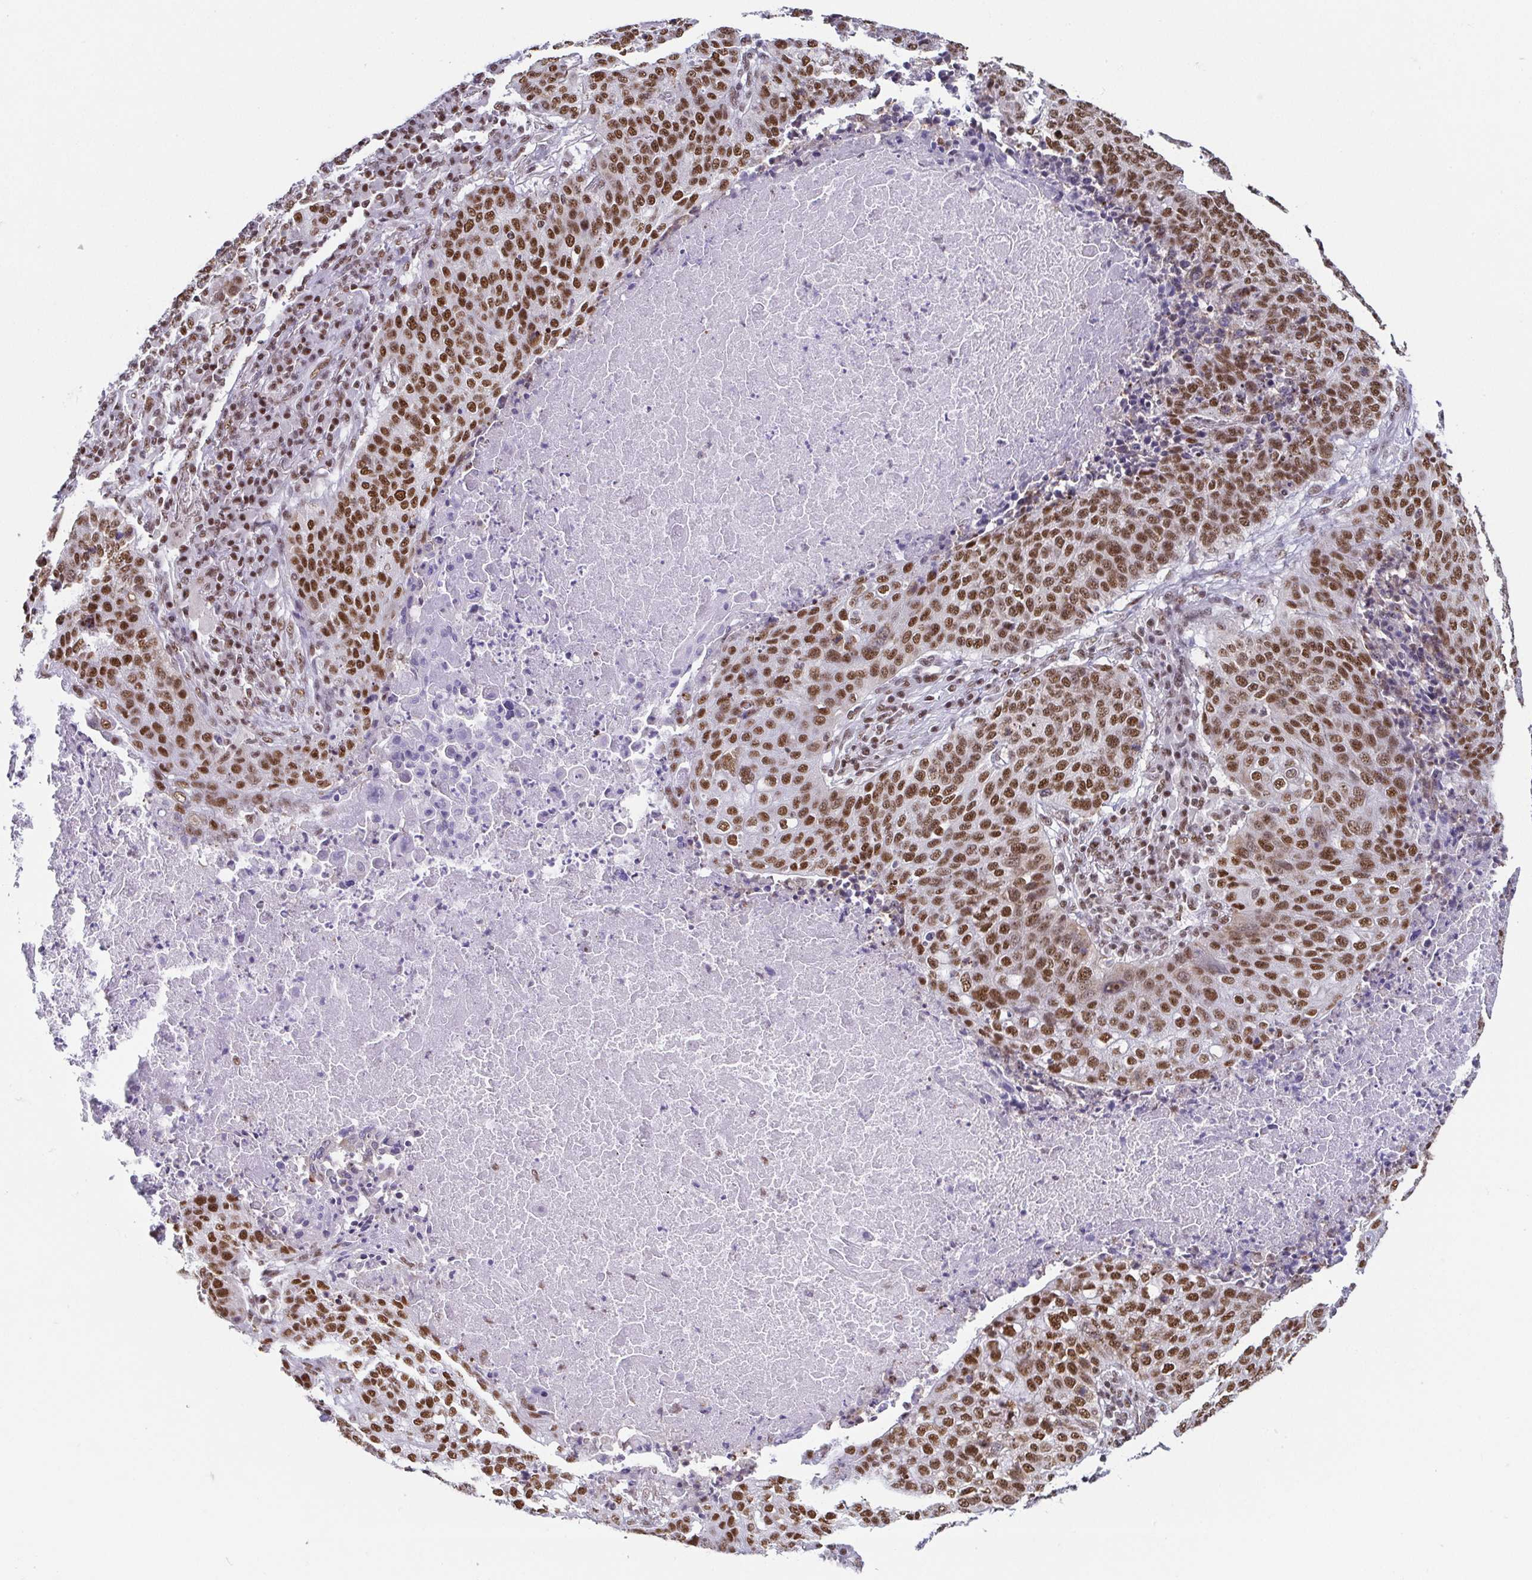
{"staining": {"intensity": "moderate", "quantity": ">75%", "location": "nuclear"}, "tissue": "lung cancer", "cell_type": "Tumor cells", "image_type": "cancer", "snomed": [{"axis": "morphology", "description": "Squamous cell carcinoma, NOS"}, {"axis": "topography", "description": "Lung"}], "caption": "Immunohistochemical staining of lung cancer (squamous cell carcinoma) shows moderate nuclear protein positivity in approximately >75% of tumor cells.", "gene": "EWSR1", "patient": {"sex": "male", "age": 63}}